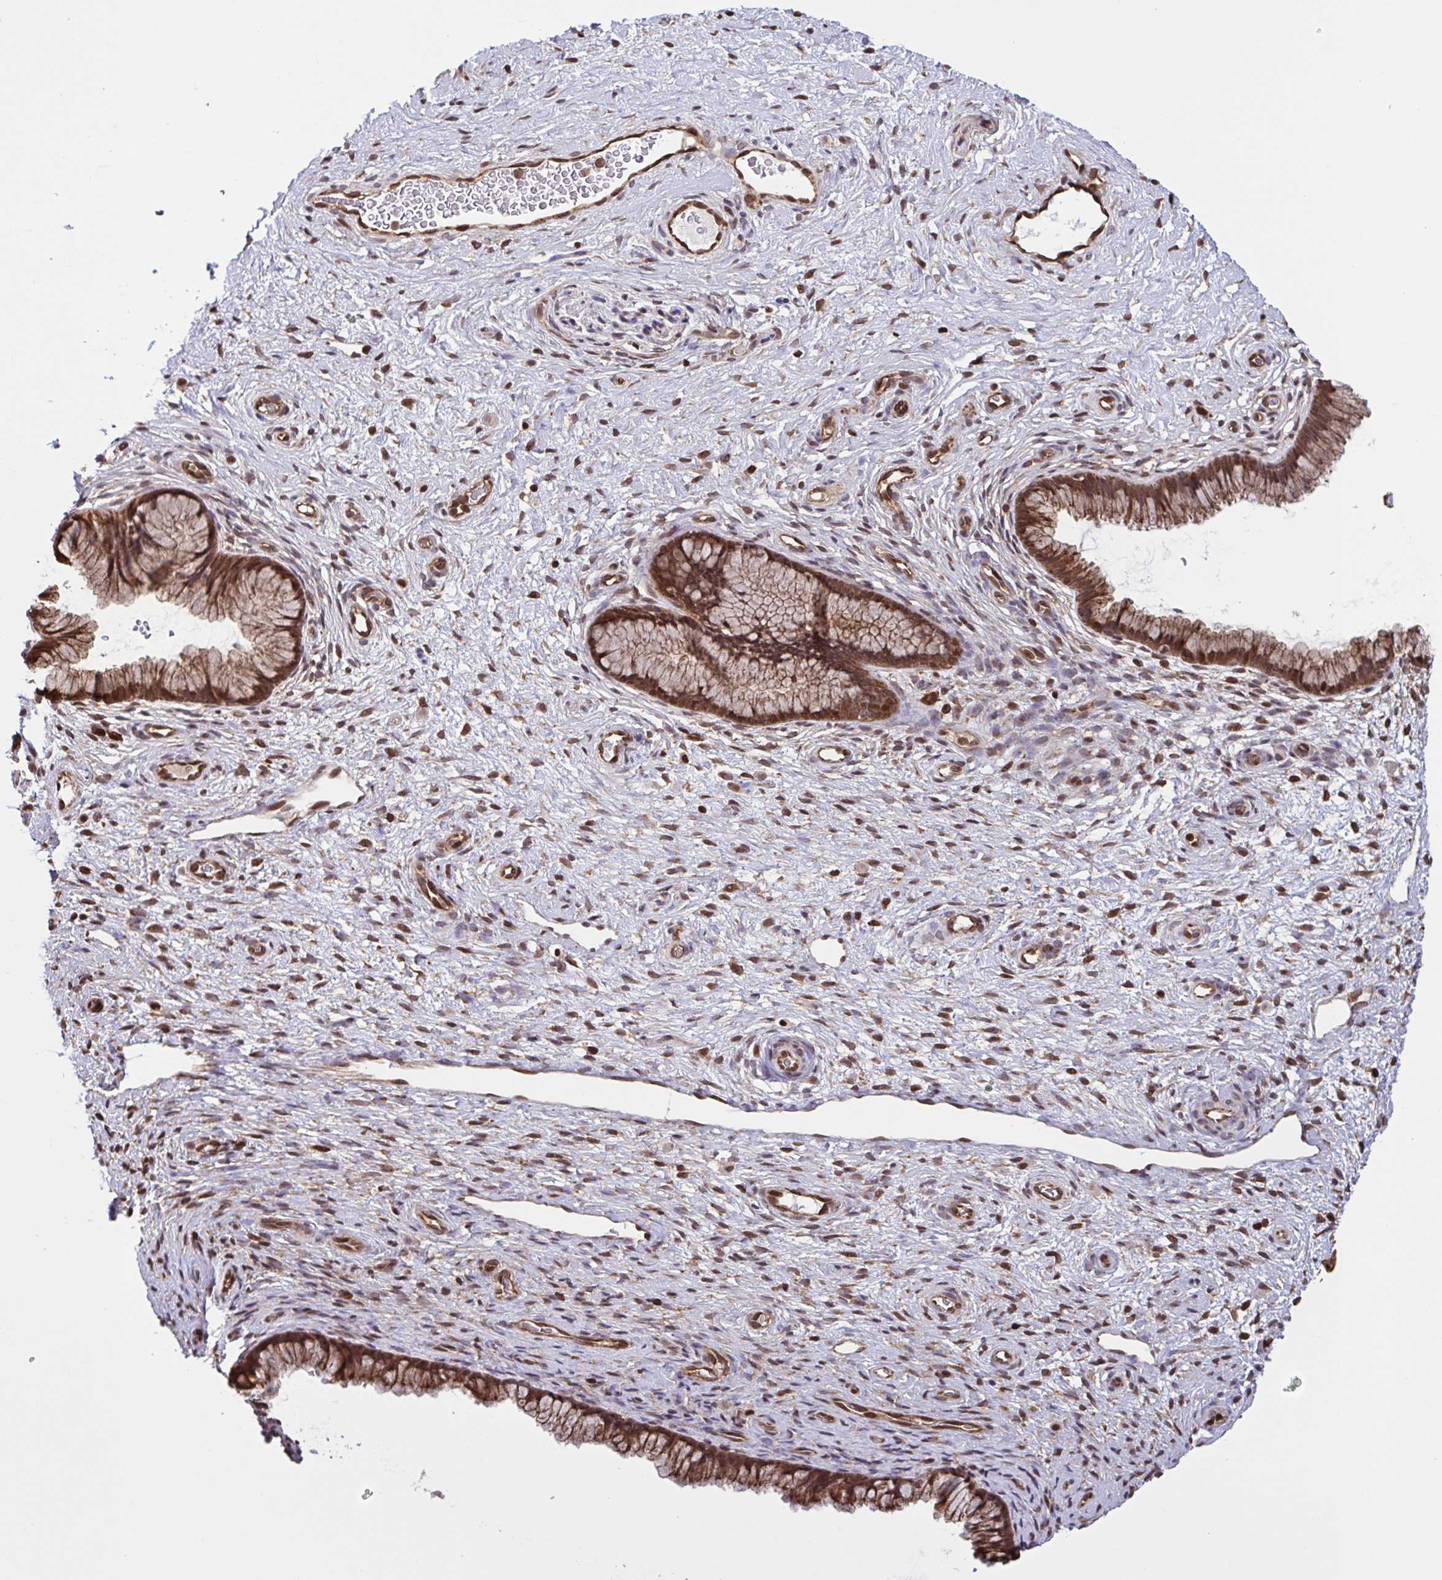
{"staining": {"intensity": "moderate", "quantity": ">75%", "location": "cytoplasmic/membranous,nuclear"}, "tissue": "cervix", "cell_type": "Glandular cells", "image_type": "normal", "snomed": [{"axis": "morphology", "description": "Normal tissue, NOS"}, {"axis": "topography", "description": "Cervix"}], "caption": "This micrograph reveals benign cervix stained with immunohistochemistry to label a protein in brown. The cytoplasmic/membranous,nuclear of glandular cells show moderate positivity for the protein. Nuclei are counter-stained blue.", "gene": "SEC63", "patient": {"sex": "female", "age": 34}}